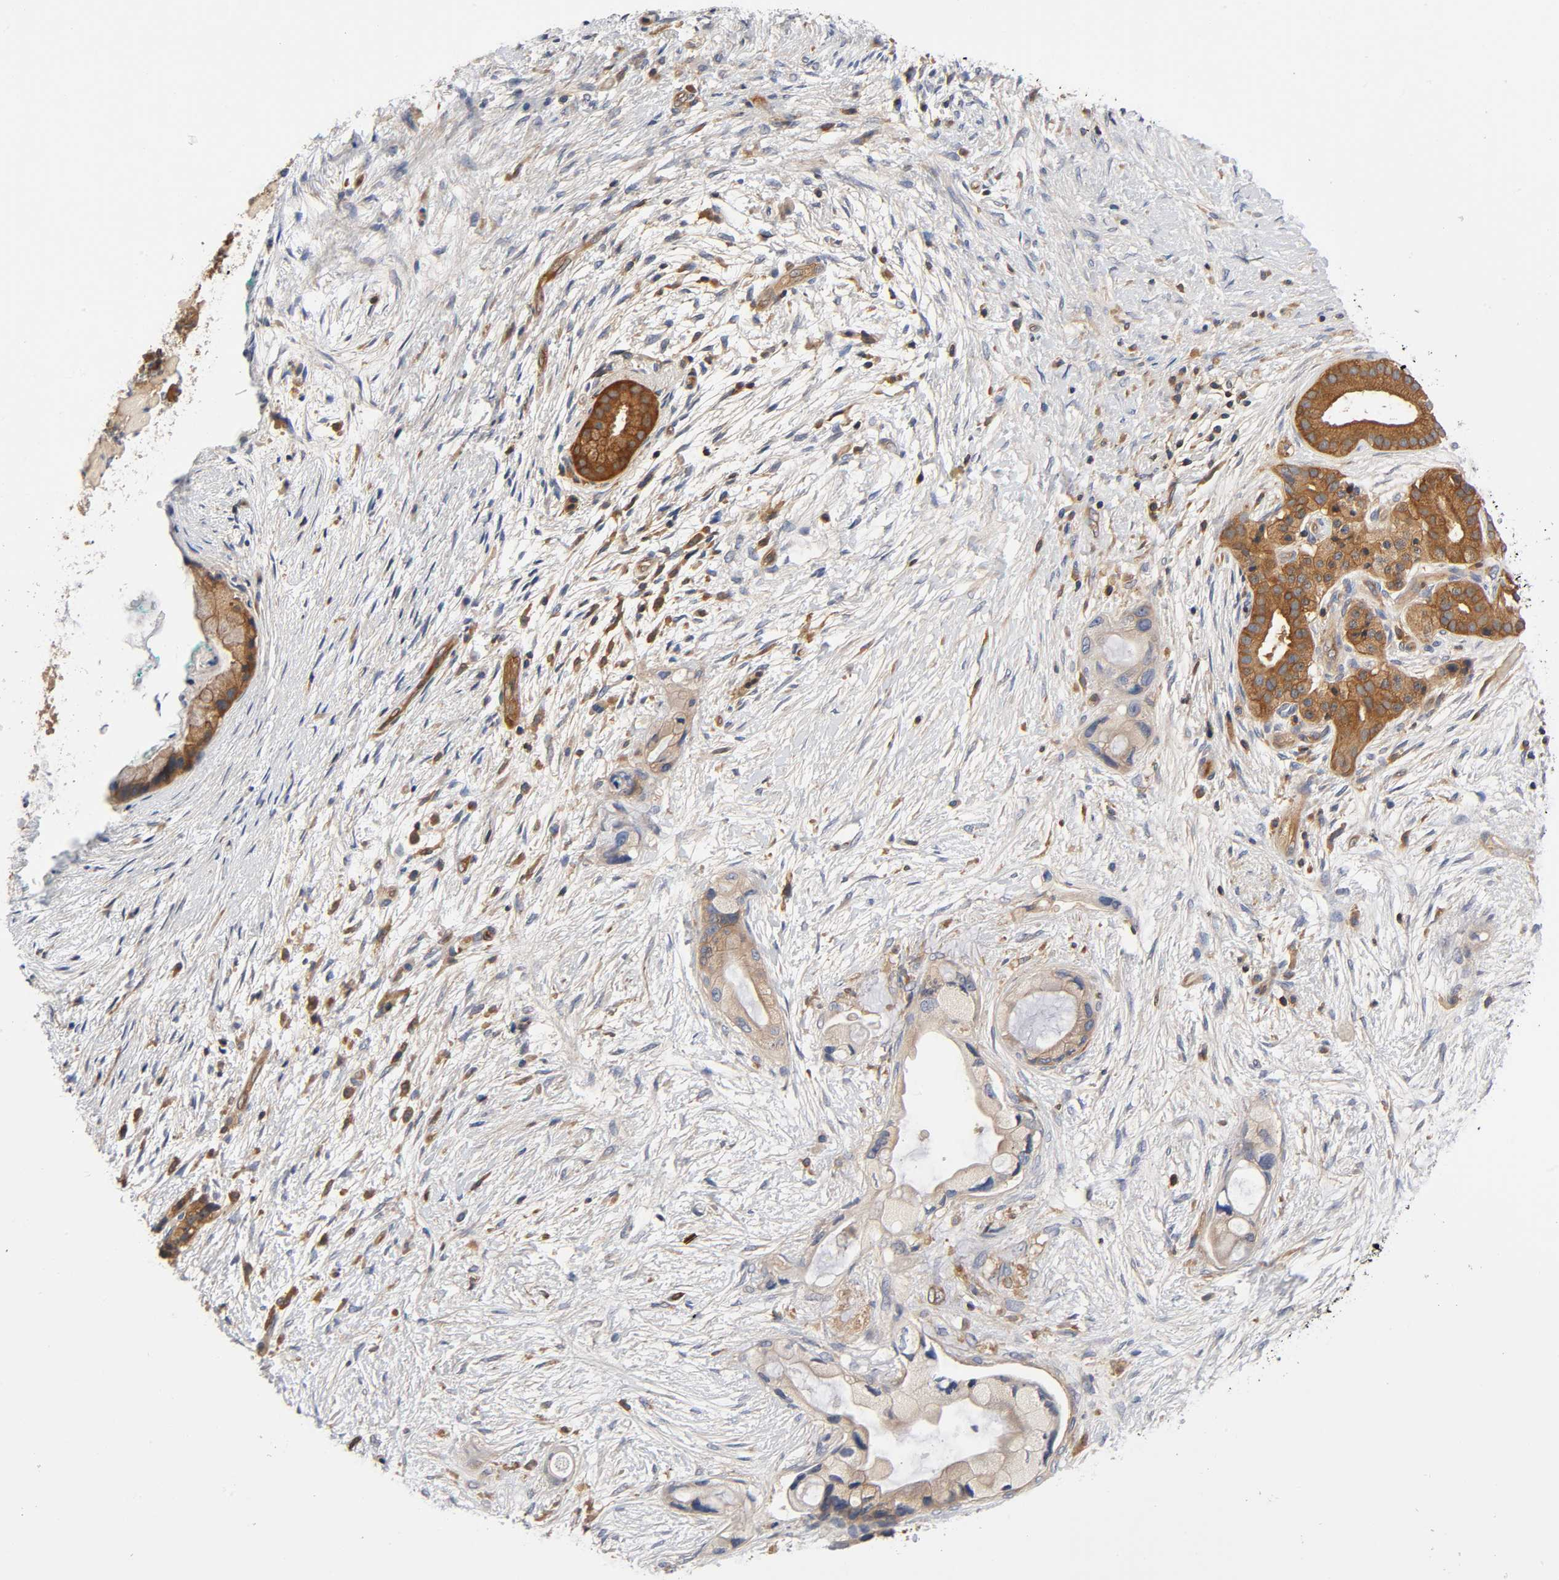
{"staining": {"intensity": "strong", "quantity": ">75%", "location": "cytoplasmic/membranous"}, "tissue": "pancreatic cancer", "cell_type": "Tumor cells", "image_type": "cancer", "snomed": [{"axis": "morphology", "description": "Adenocarcinoma, NOS"}, {"axis": "topography", "description": "Pancreas"}], "caption": "Pancreatic cancer stained for a protein demonstrates strong cytoplasmic/membranous positivity in tumor cells.", "gene": "PRKAB1", "patient": {"sex": "female", "age": 59}}